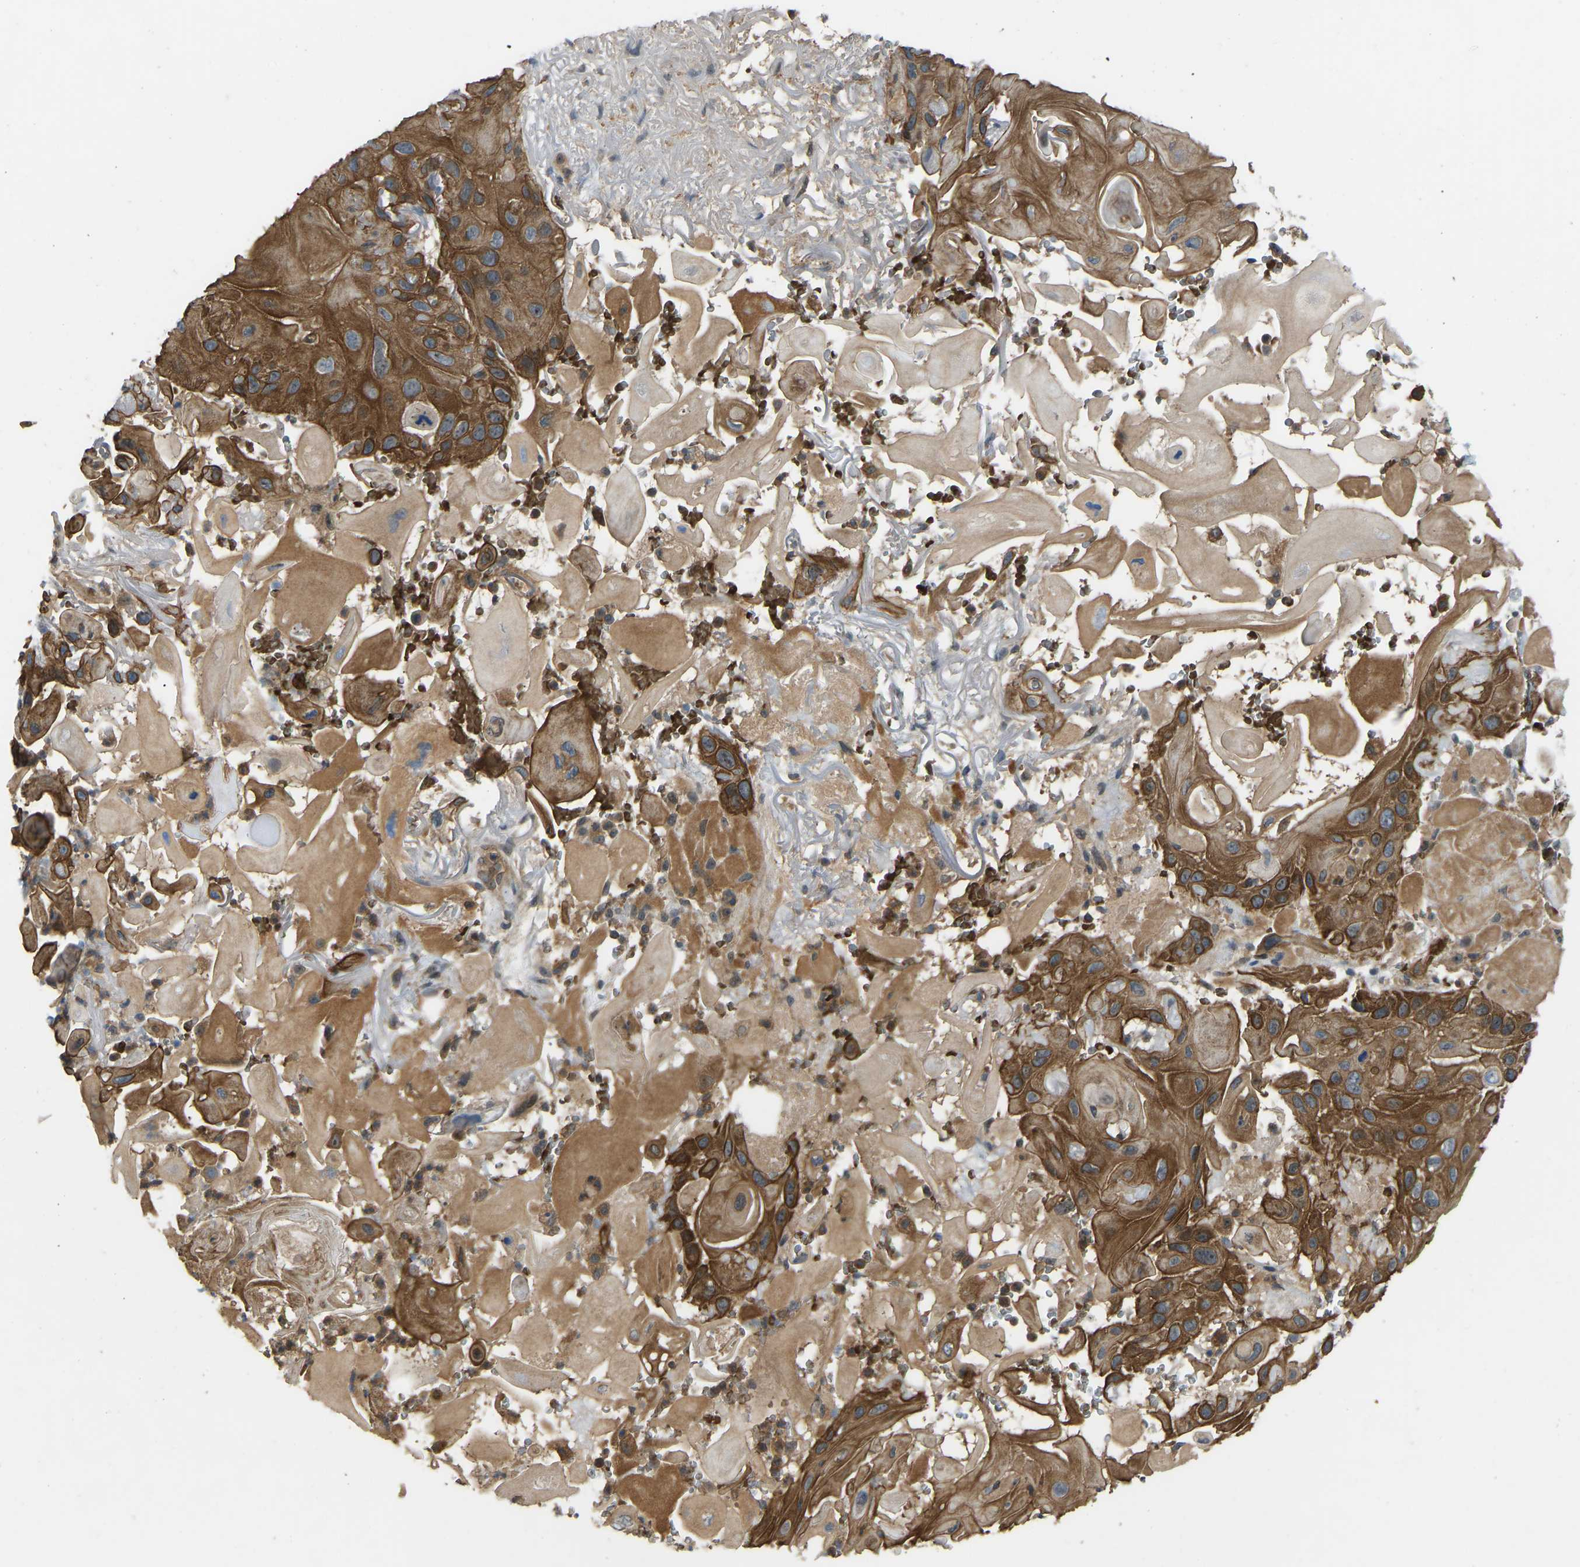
{"staining": {"intensity": "strong", "quantity": ">75%", "location": "cytoplasmic/membranous"}, "tissue": "skin cancer", "cell_type": "Tumor cells", "image_type": "cancer", "snomed": [{"axis": "morphology", "description": "Squamous cell carcinoma, NOS"}, {"axis": "topography", "description": "Skin"}], "caption": "High-power microscopy captured an immunohistochemistry (IHC) micrograph of squamous cell carcinoma (skin), revealing strong cytoplasmic/membranous staining in approximately >75% of tumor cells. The staining was performed using DAB (3,3'-diaminobenzidine), with brown indicating positive protein expression. Nuclei are stained blue with hematoxylin.", "gene": "ZNF71", "patient": {"sex": "female", "age": 77}}